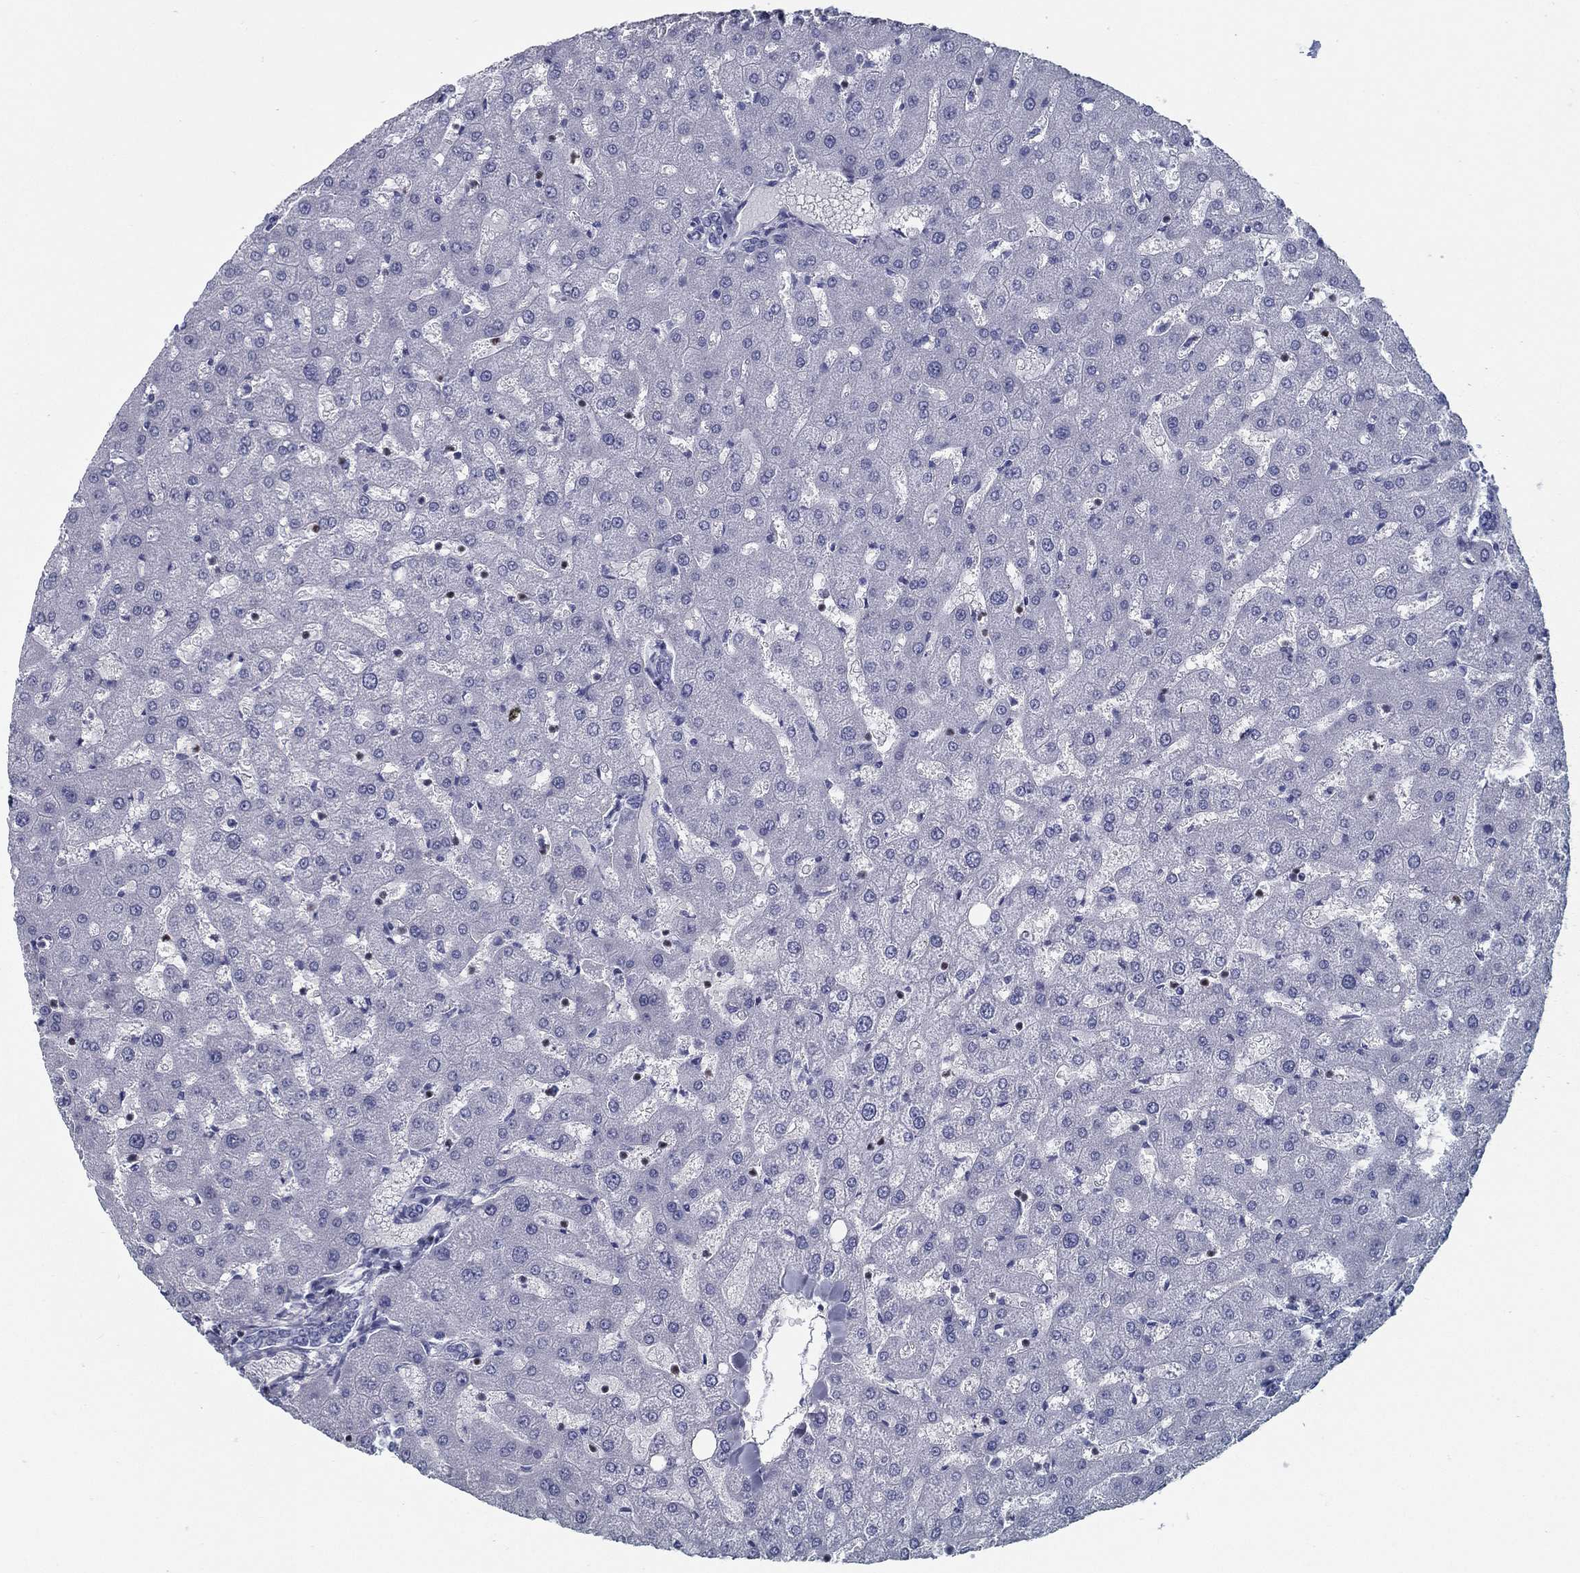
{"staining": {"intensity": "negative", "quantity": "none", "location": "none"}, "tissue": "liver", "cell_type": "Cholangiocytes", "image_type": "normal", "snomed": [{"axis": "morphology", "description": "Normal tissue, NOS"}, {"axis": "topography", "description": "Liver"}], "caption": "The histopathology image exhibits no significant expression in cholangiocytes of liver.", "gene": "PYHIN1", "patient": {"sex": "female", "age": 50}}